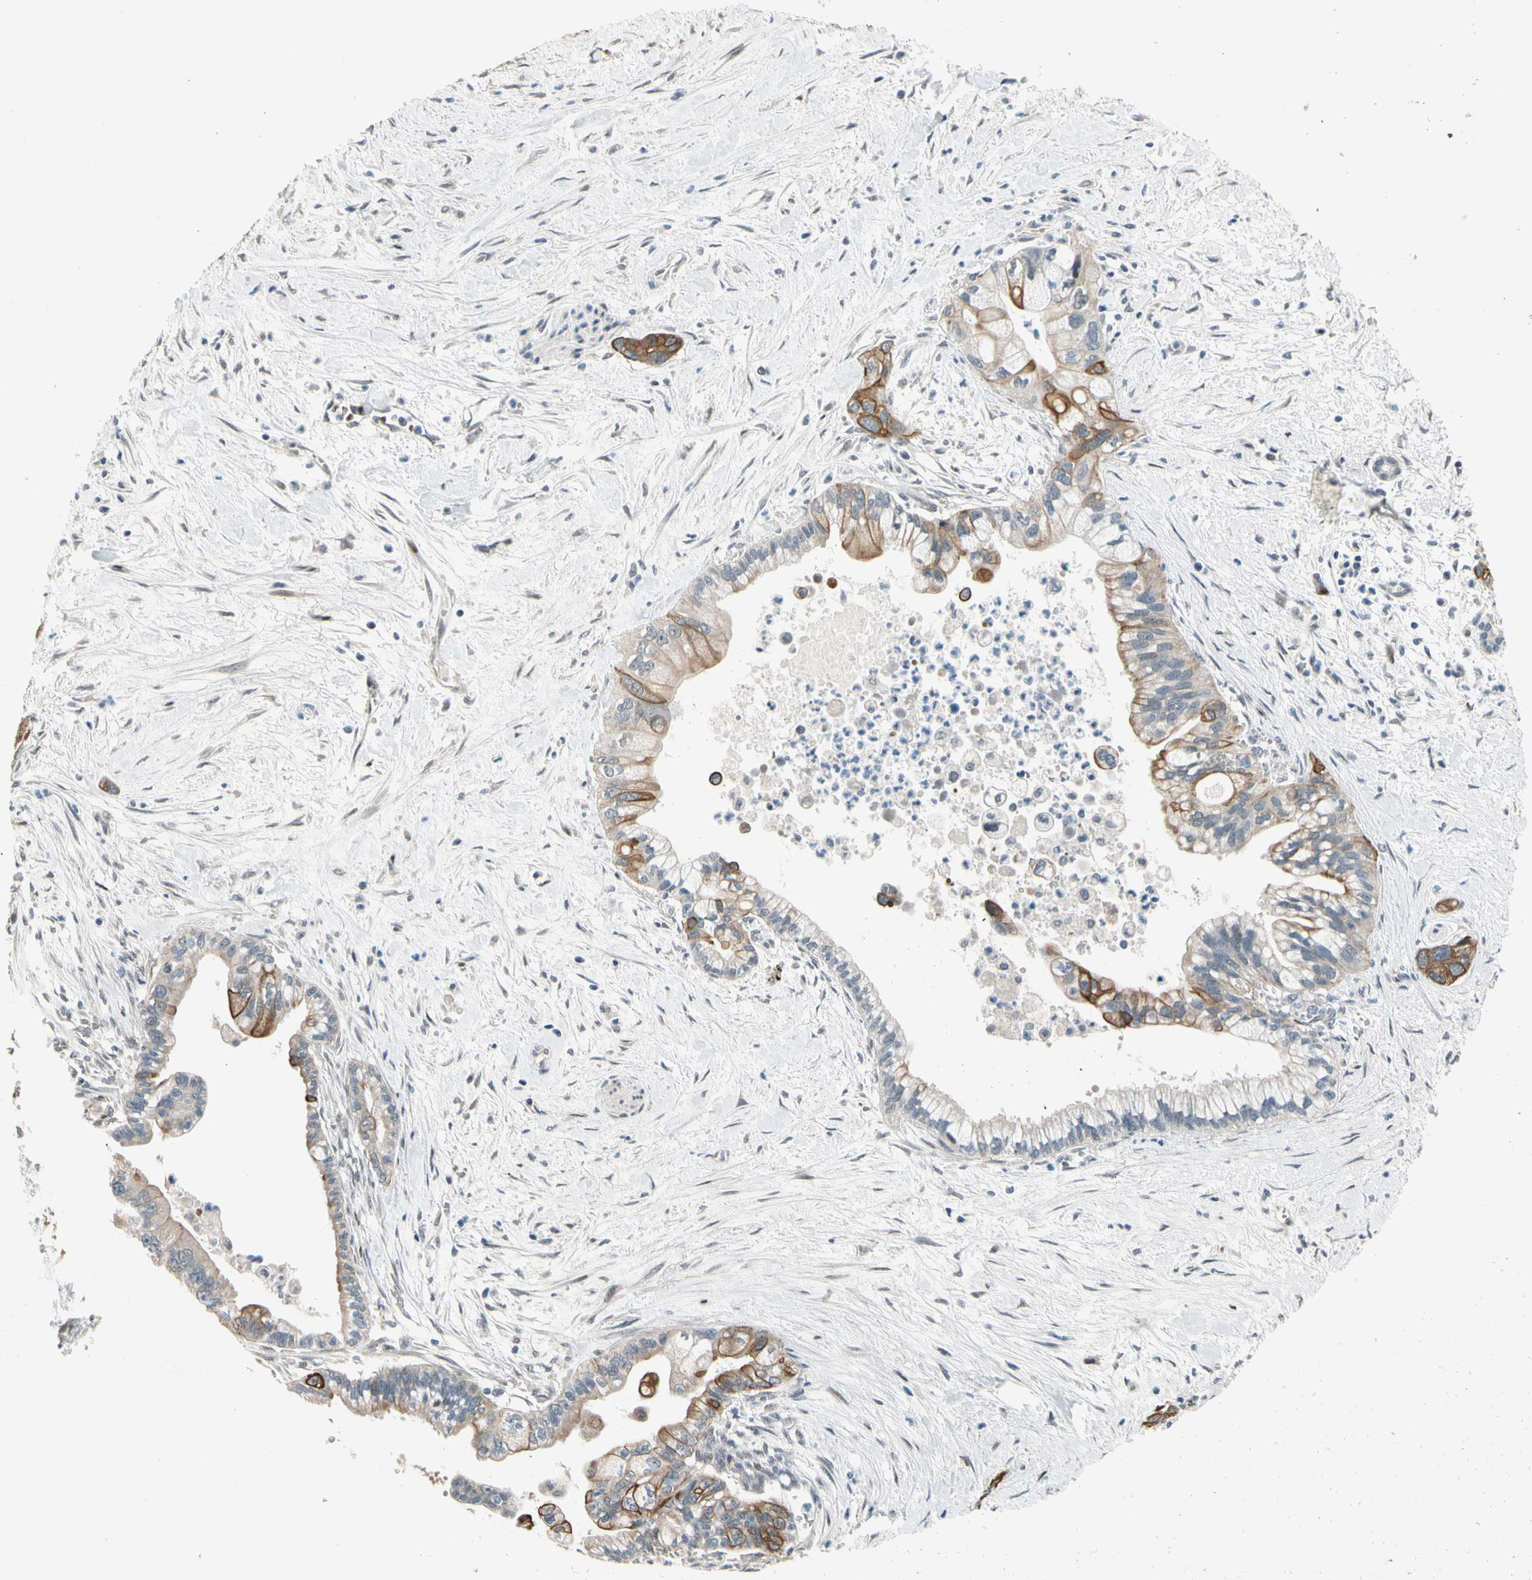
{"staining": {"intensity": "moderate", "quantity": "25%-75%", "location": "cytoplasmic/membranous"}, "tissue": "pancreatic cancer", "cell_type": "Tumor cells", "image_type": "cancer", "snomed": [{"axis": "morphology", "description": "Adenocarcinoma, NOS"}, {"axis": "topography", "description": "Pancreas"}], "caption": "Immunohistochemistry of human adenocarcinoma (pancreatic) shows medium levels of moderate cytoplasmic/membranous expression in approximately 25%-75% of tumor cells. The protein is shown in brown color, while the nuclei are stained blue.", "gene": "ZNF184", "patient": {"sex": "male", "age": 70}}